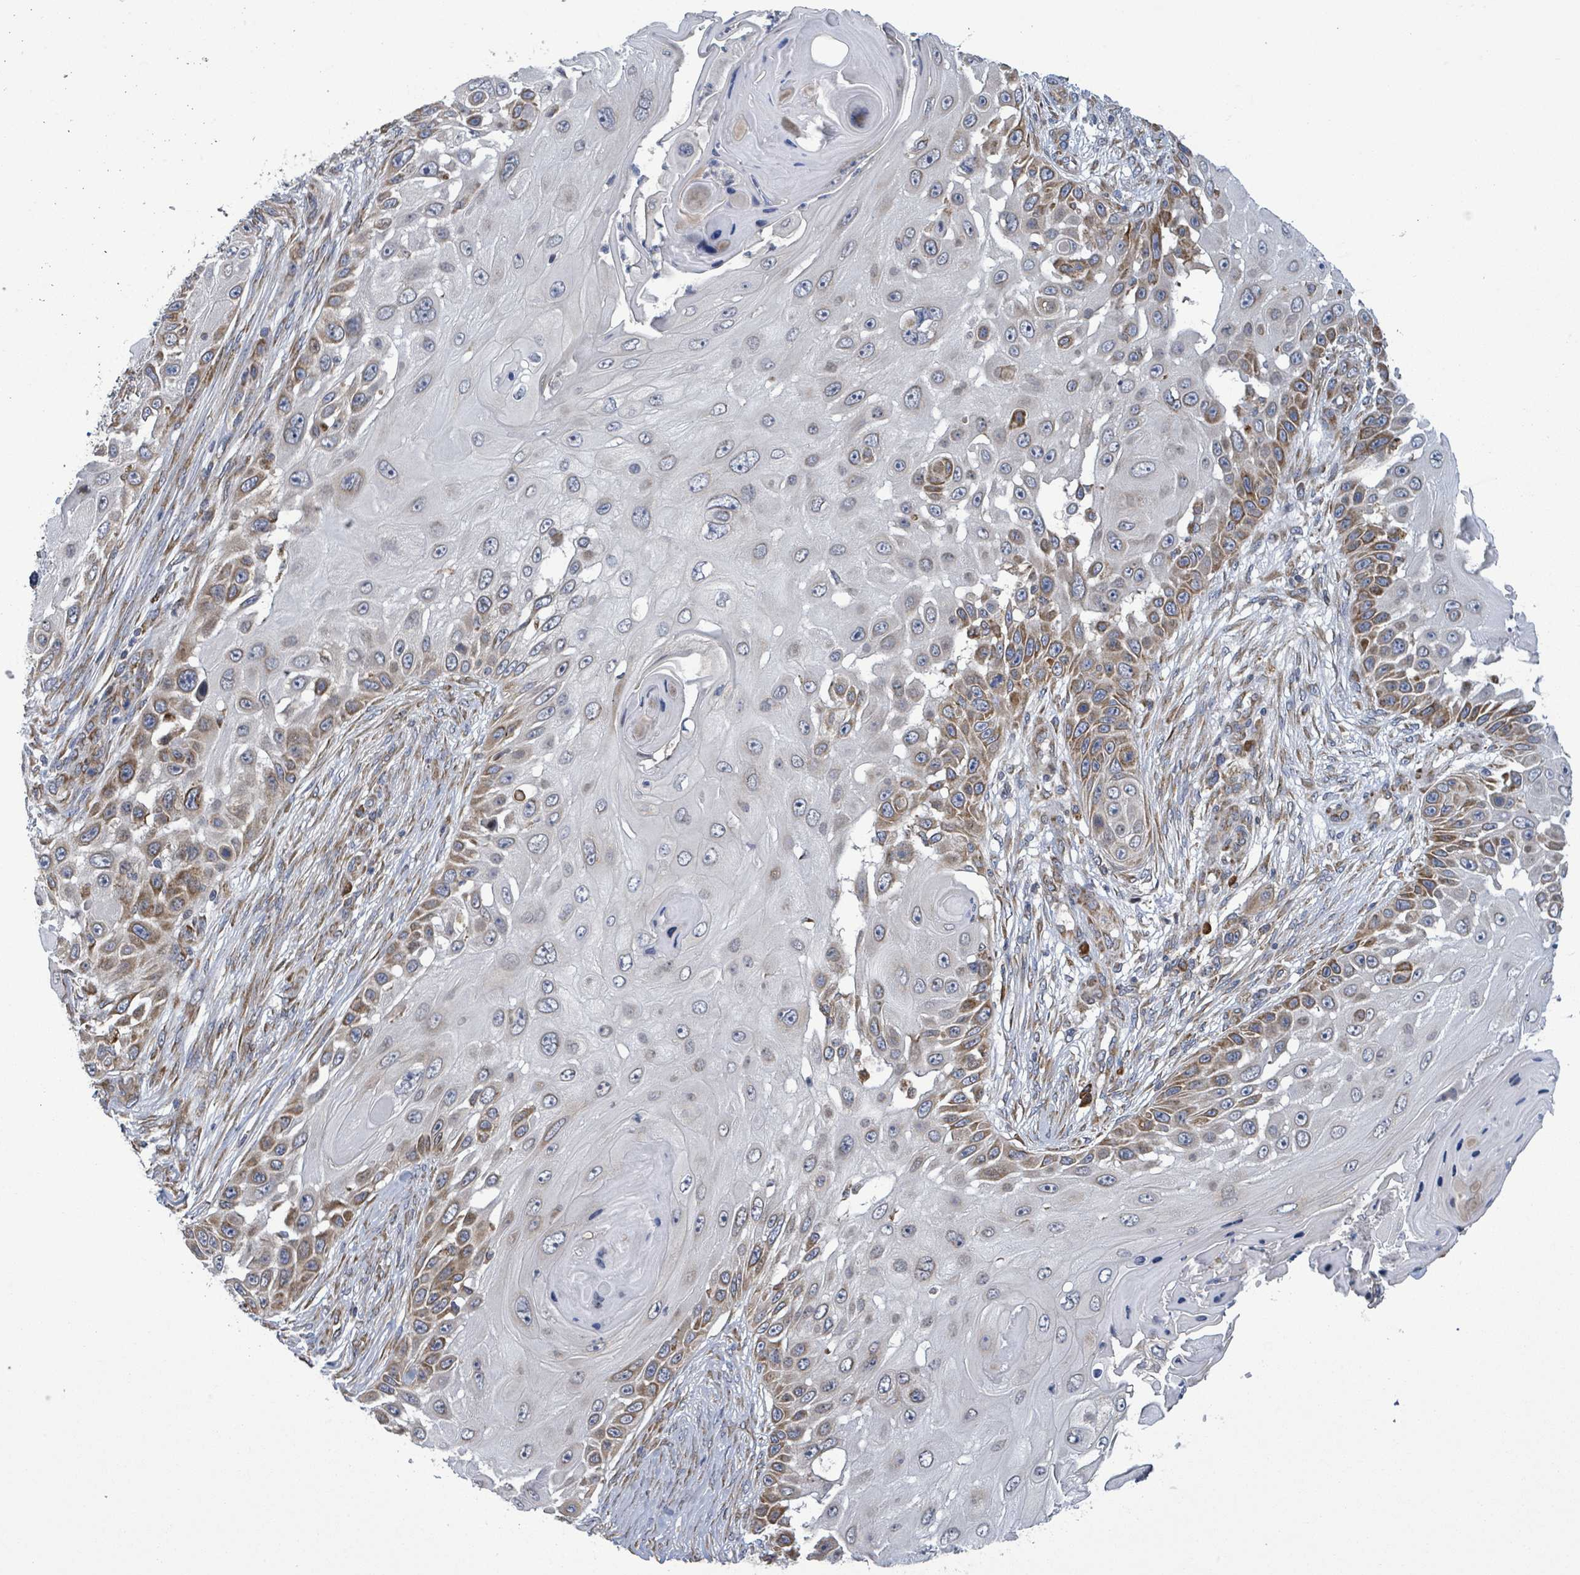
{"staining": {"intensity": "moderate", "quantity": "<25%", "location": "cytoplasmic/membranous"}, "tissue": "skin cancer", "cell_type": "Tumor cells", "image_type": "cancer", "snomed": [{"axis": "morphology", "description": "Squamous cell carcinoma, NOS"}, {"axis": "topography", "description": "Skin"}], "caption": "A low amount of moderate cytoplasmic/membranous staining is seen in about <25% of tumor cells in skin cancer tissue.", "gene": "NOMO1", "patient": {"sex": "female", "age": 44}}